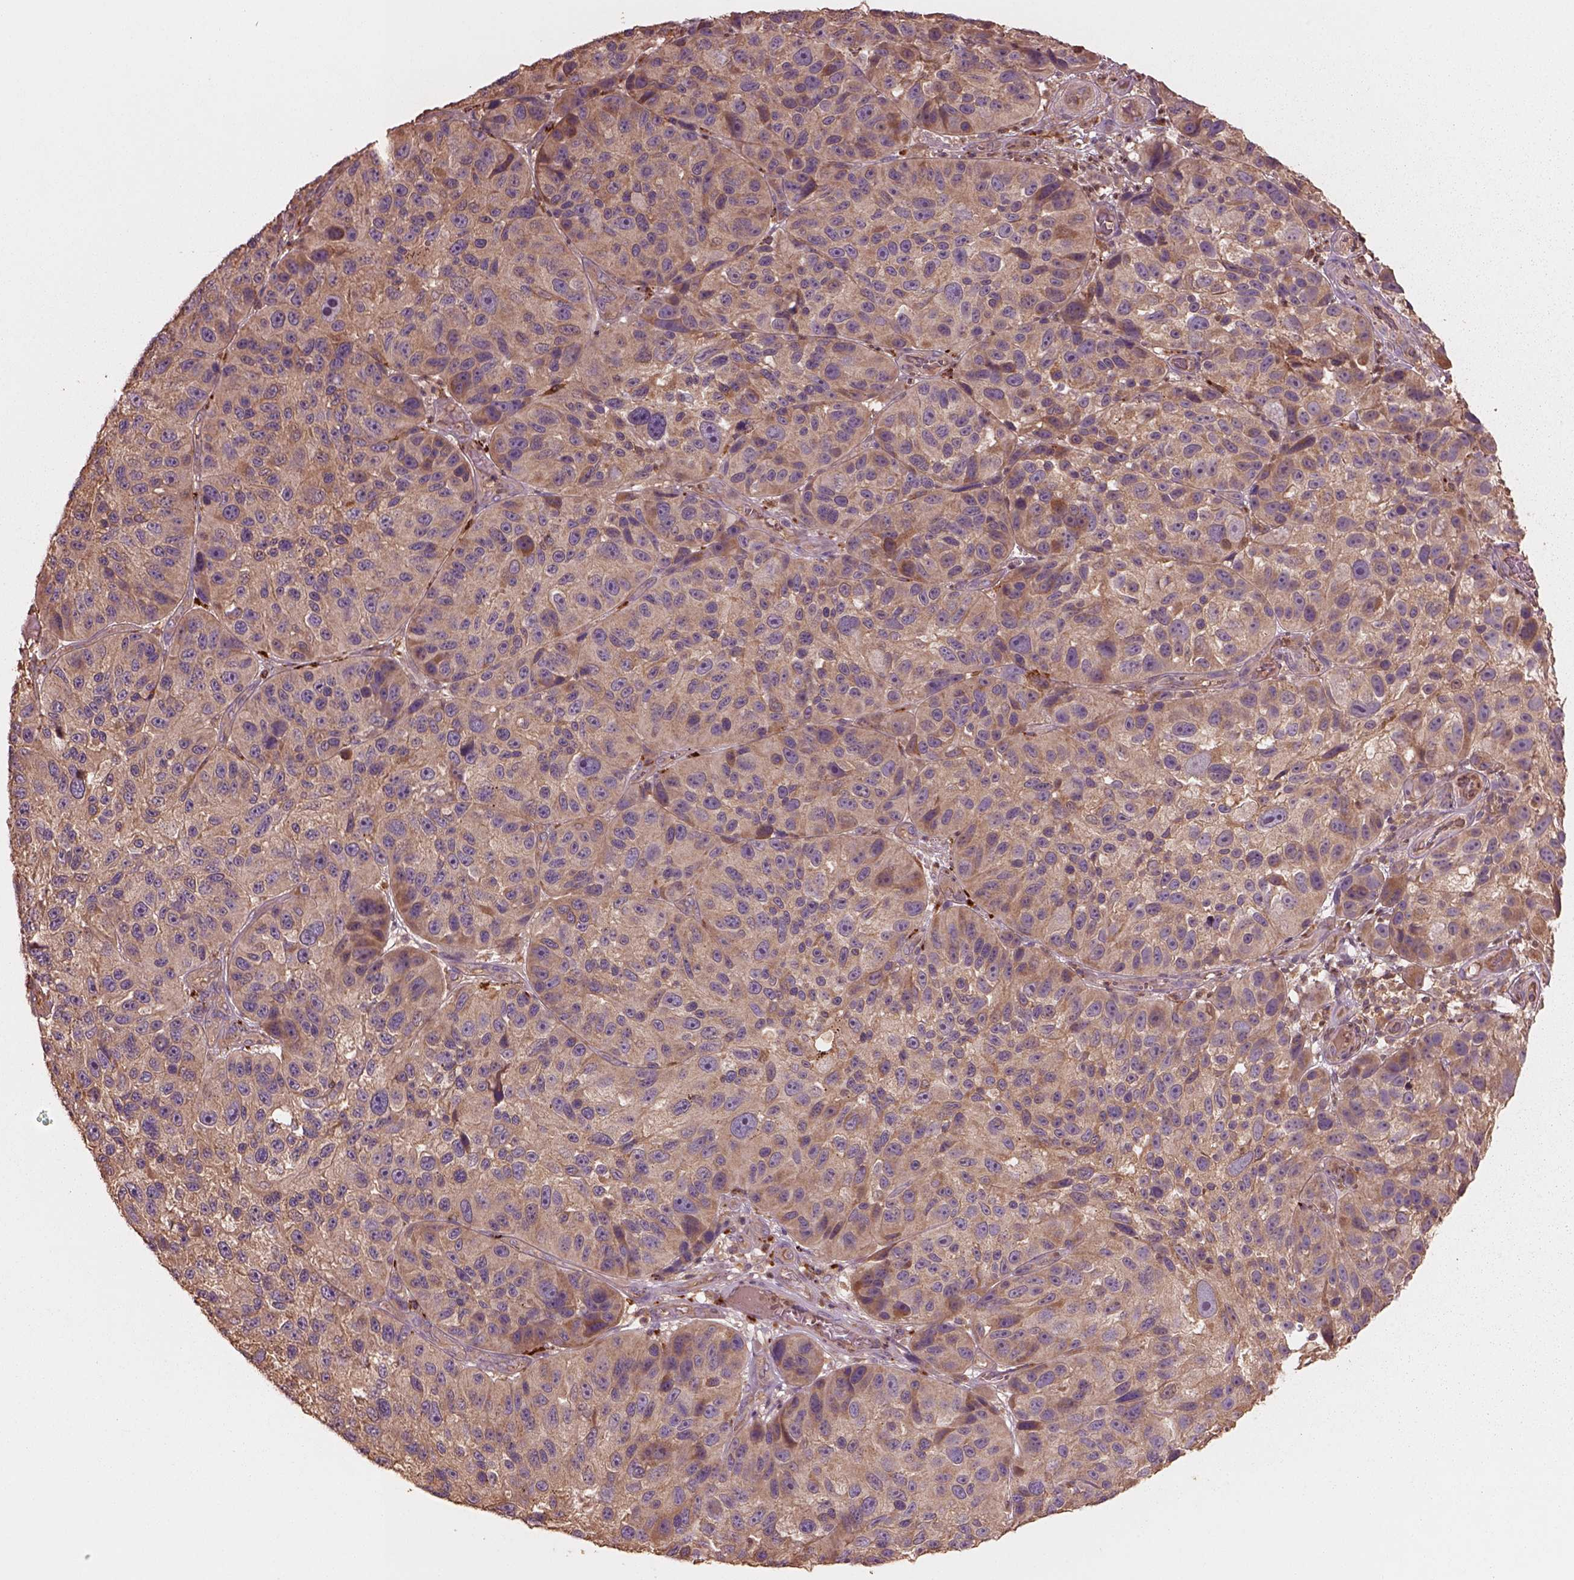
{"staining": {"intensity": "moderate", "quantity": ">75%", "location": "cytoplasmic/membranous"}, "tissue": "melanoma", "cell_type": "Tumor cells", "image_type": "cancer", "snomed": [{"axis": "morphology", "description": "Malignant melanoma, NOS"}, {"axis": "topography", "description": "Skin"}], "caption": "Protein staining of malignant melanoma tissue reveals moderate cytoplasmic/membranous positivity in approximately >75% of tumor cells. Ihc stains the protein of interest in brown and the nuclei are stained blue.", "gene": "TRADD", "patient": {"sex": "male", "age": 53}}